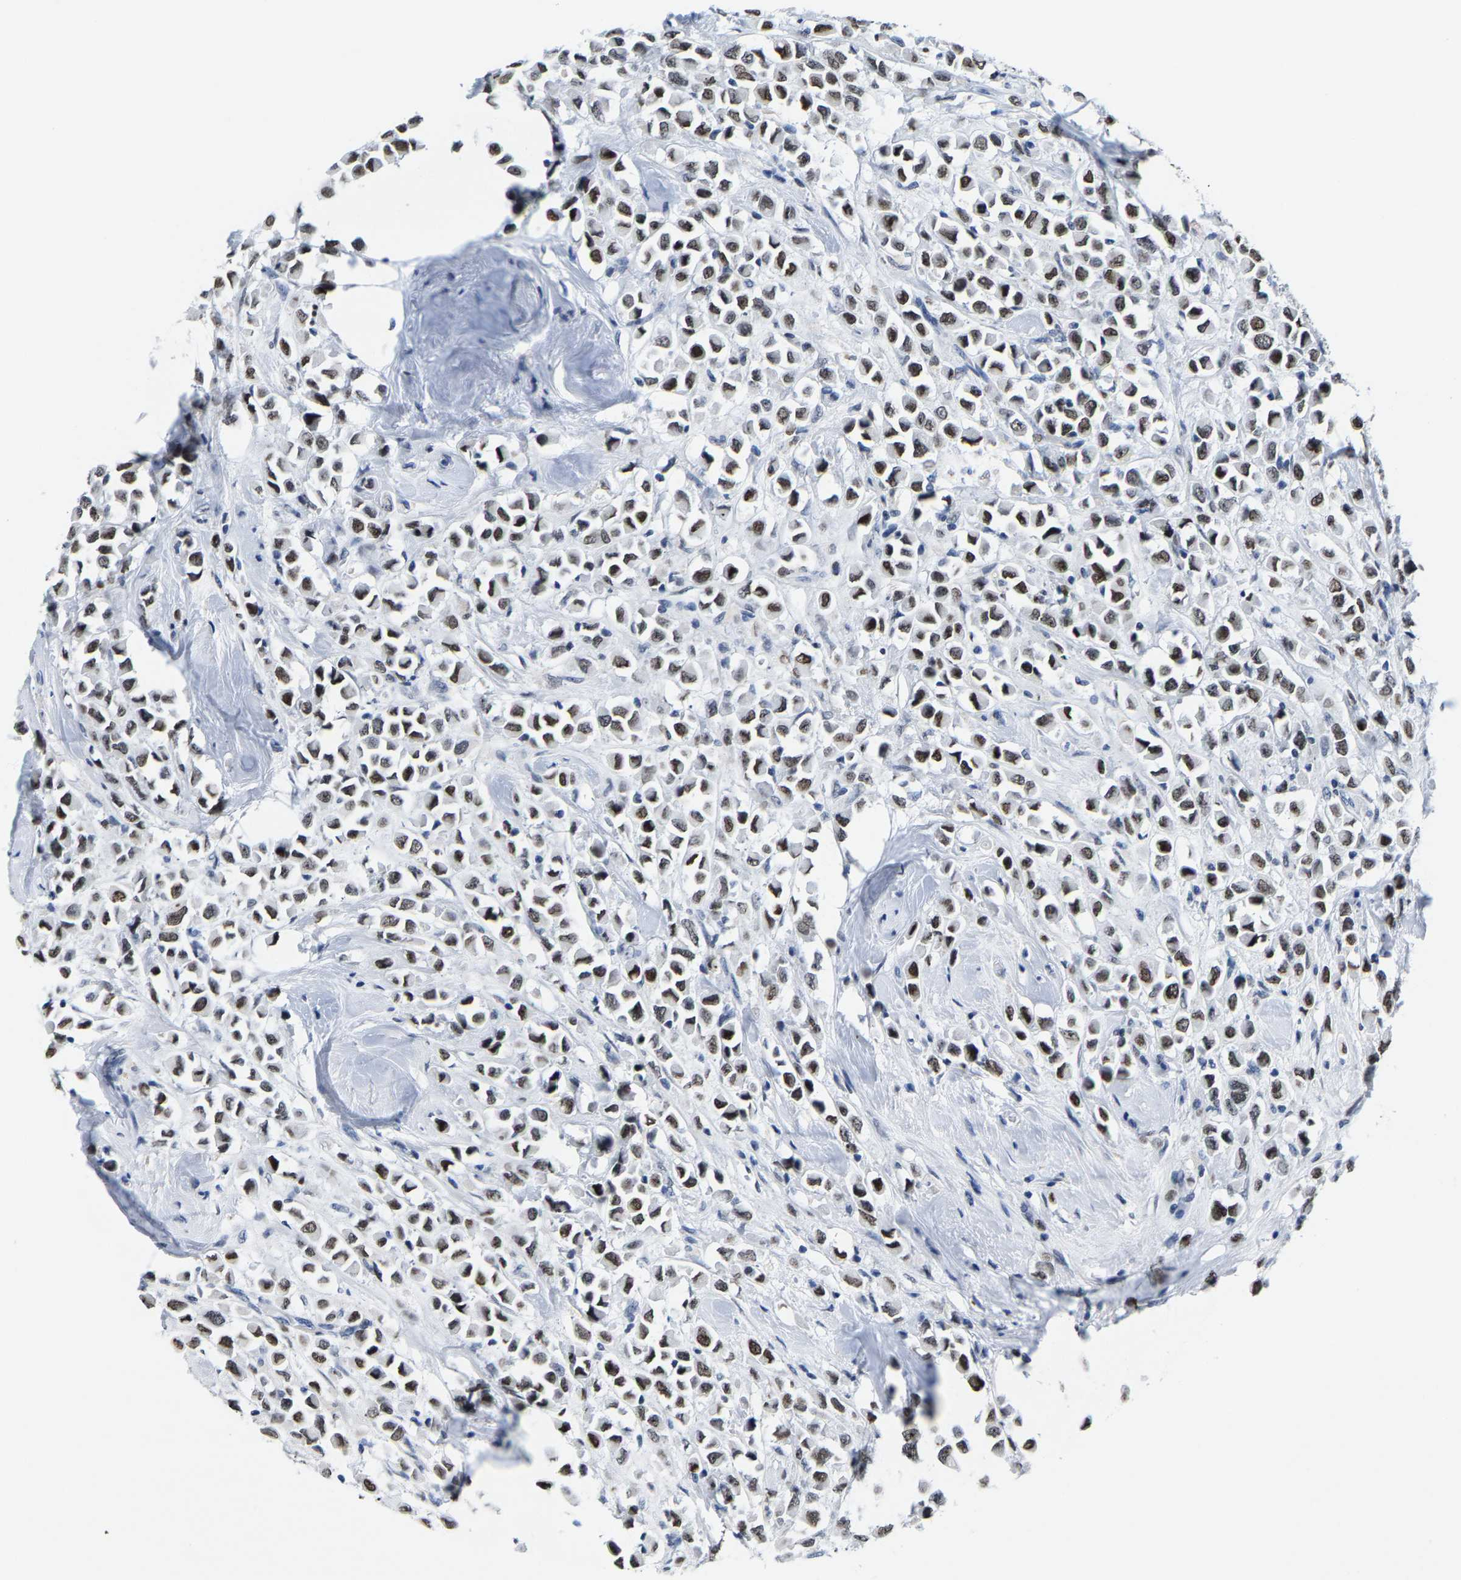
{"staining": {"intensity": "moderate", "quantity": ">75%", "location": "nuclear"}, "tissue": "breast cancer", "cell_type": "Tumor cells", "image_type": "cancer", "snomed": [{"axis": "morphology", "description": "Duct carcinoma"}, {"axis": "topography", "description": "Breast"}], "caption": "Moderate nuclear expression for a protein is appreciated in about >75% of tumor cells of infiltrating ductal carcinoma (breast) using immunohistochemistry.", "gene": "SETD1B", "patient": {"sex": "female", "age": 61}}